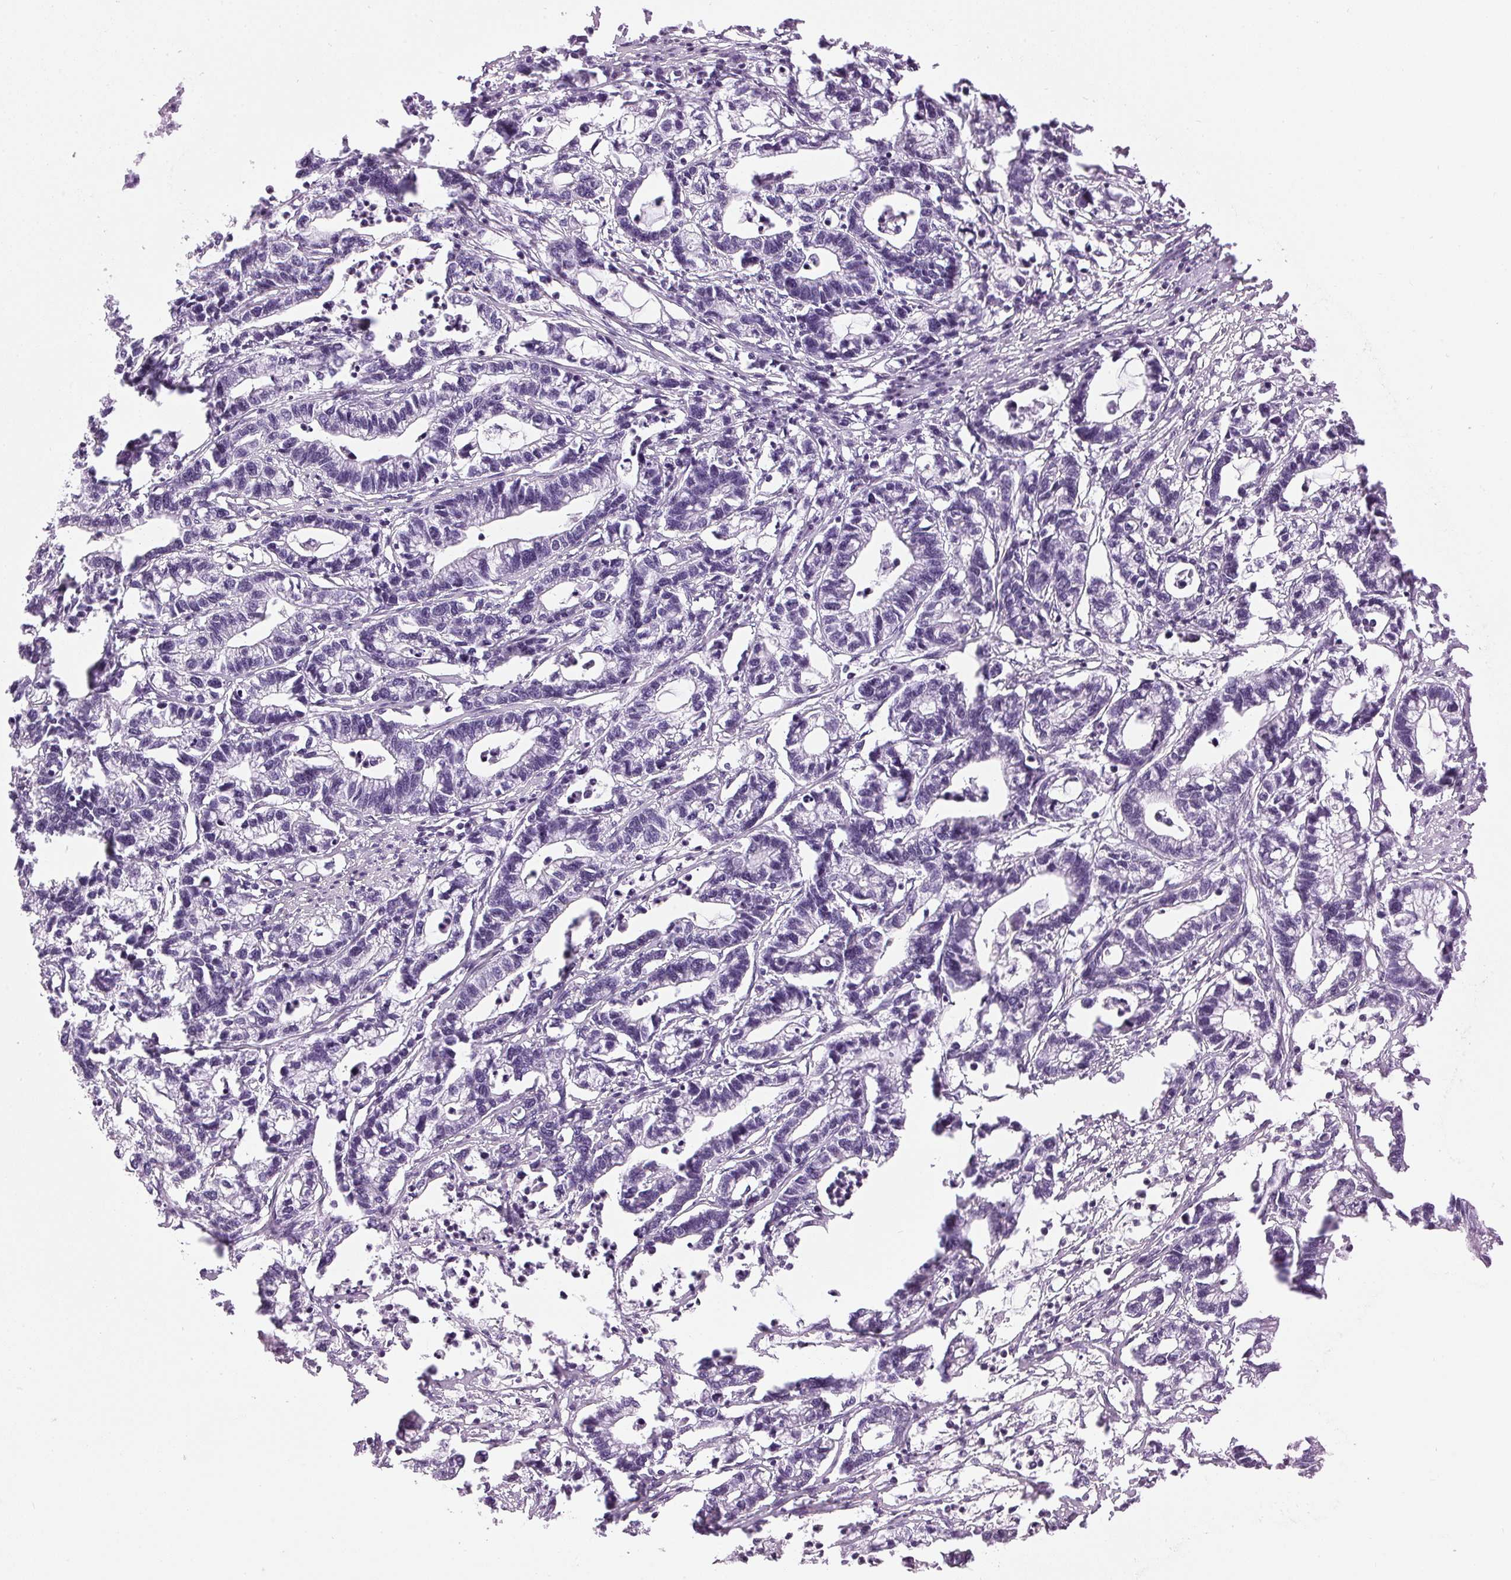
{"staining": {"intensity": "negative", "quantity": "none", "location": "none"}, "tissue": "stomach cancer", "cell_type": "Tumor cells", "image_type": "cancer", "snomed": [{"axis": "morphology", "description": "Adenocarcinoma, NOS"}, {"axis": "topography", "description": "Stomach"}], "caption": "Photomicrograph shows no significant protein expression in tumor cells of stomach cancer. (DAB (3,3'-diaminobenzidine) immunohistochemistry, high magnification).", "gene": "SP7", "patient": {"sex": "male", "age": 83}}